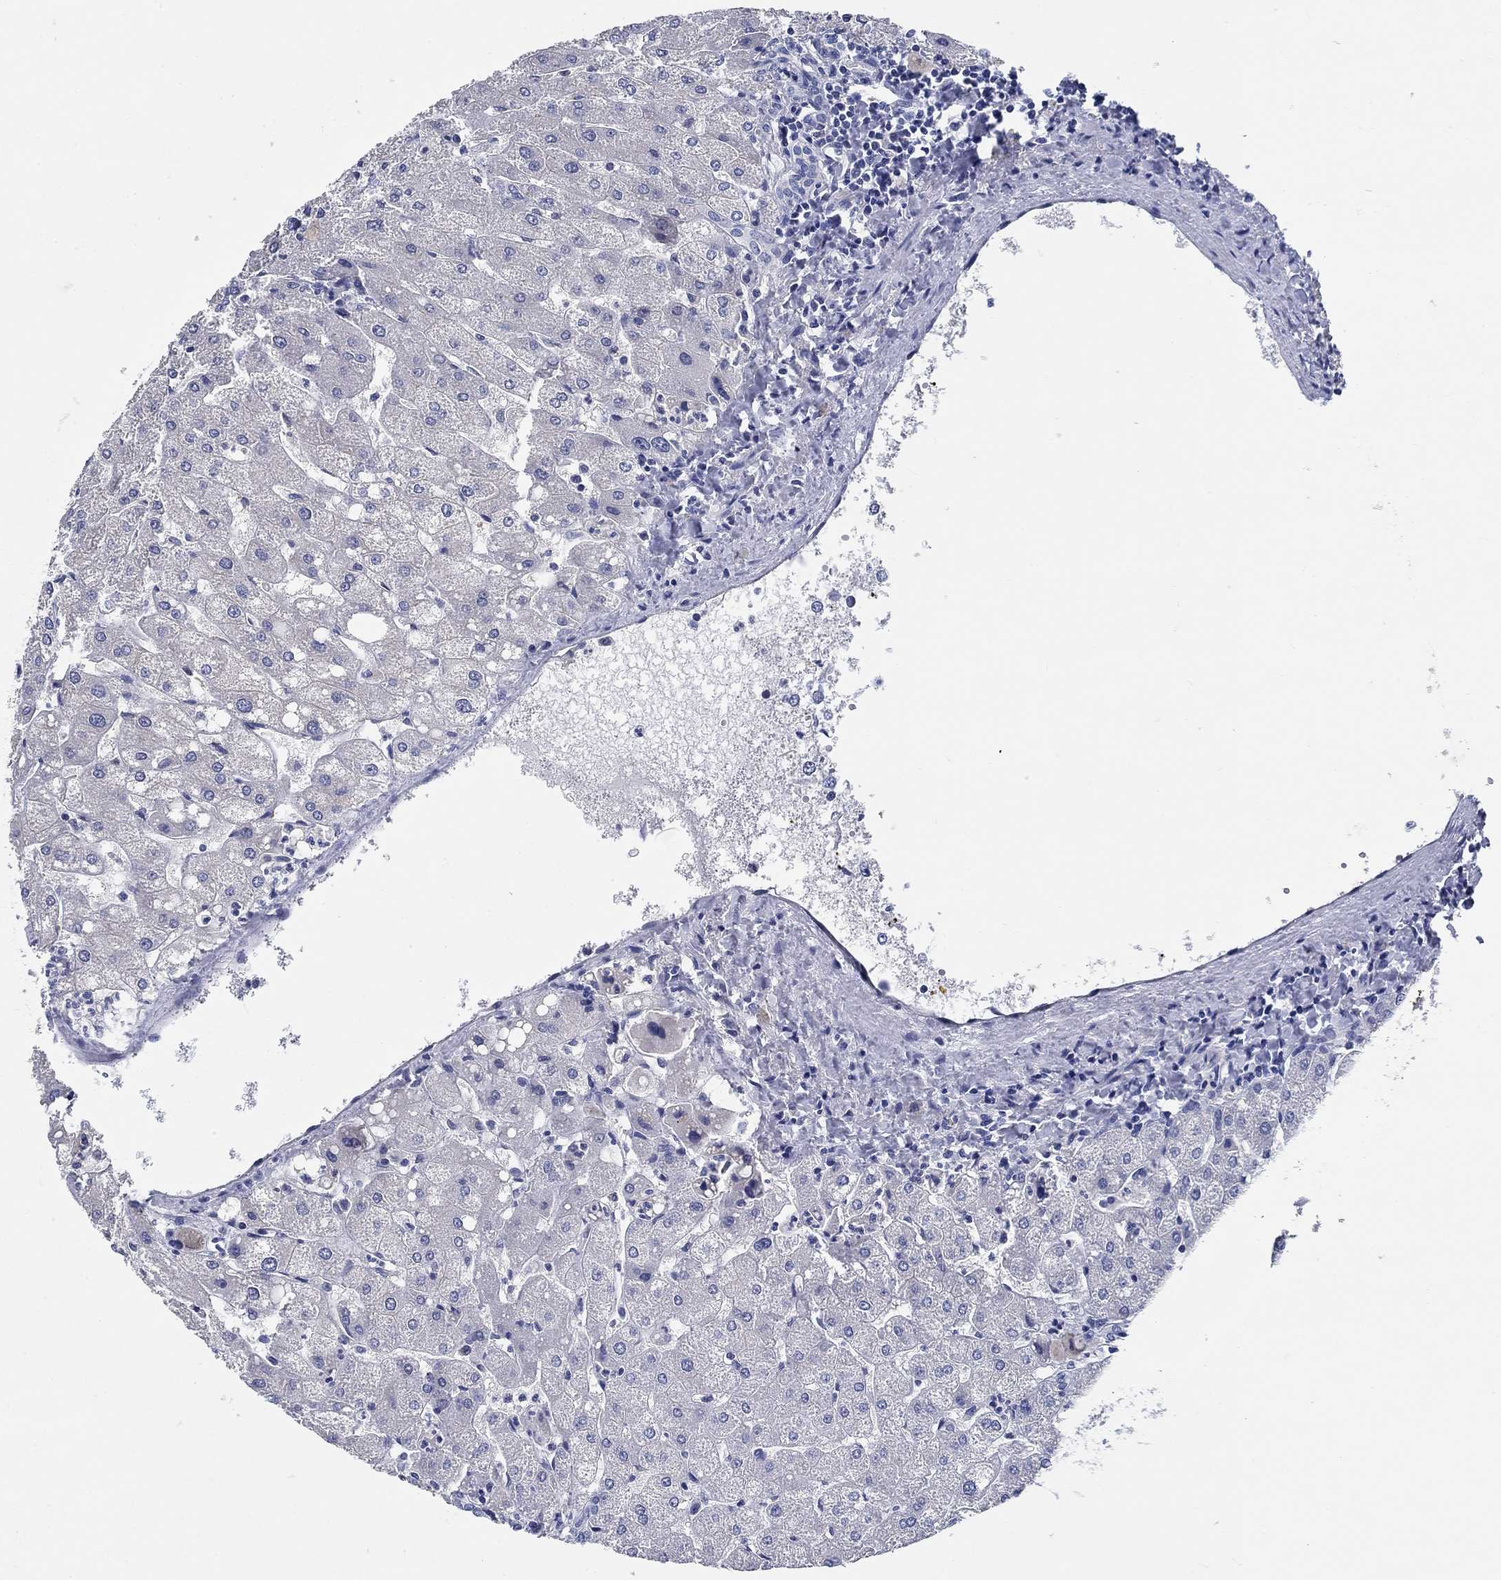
{"staining": {"intensity": "negative", "quantity": "none", "location": "none"}, "tissue": "liver", "cell_type": "Cholangiocytes", "image_type": "normal", "snomed": [{"axis": "morphology", "description": "Normal tissue, NOS"}, {"axis": "topography", "description": "Liver"}], "caption": "Immunohistochemical staining of unremarkable liver displays no significant positivity in cholangiocytes. (DAB immunohistochemistry with hematoxylin counter stain).", "gene": "SMIM18", "patient": {"sex": "male", "age": 67}}